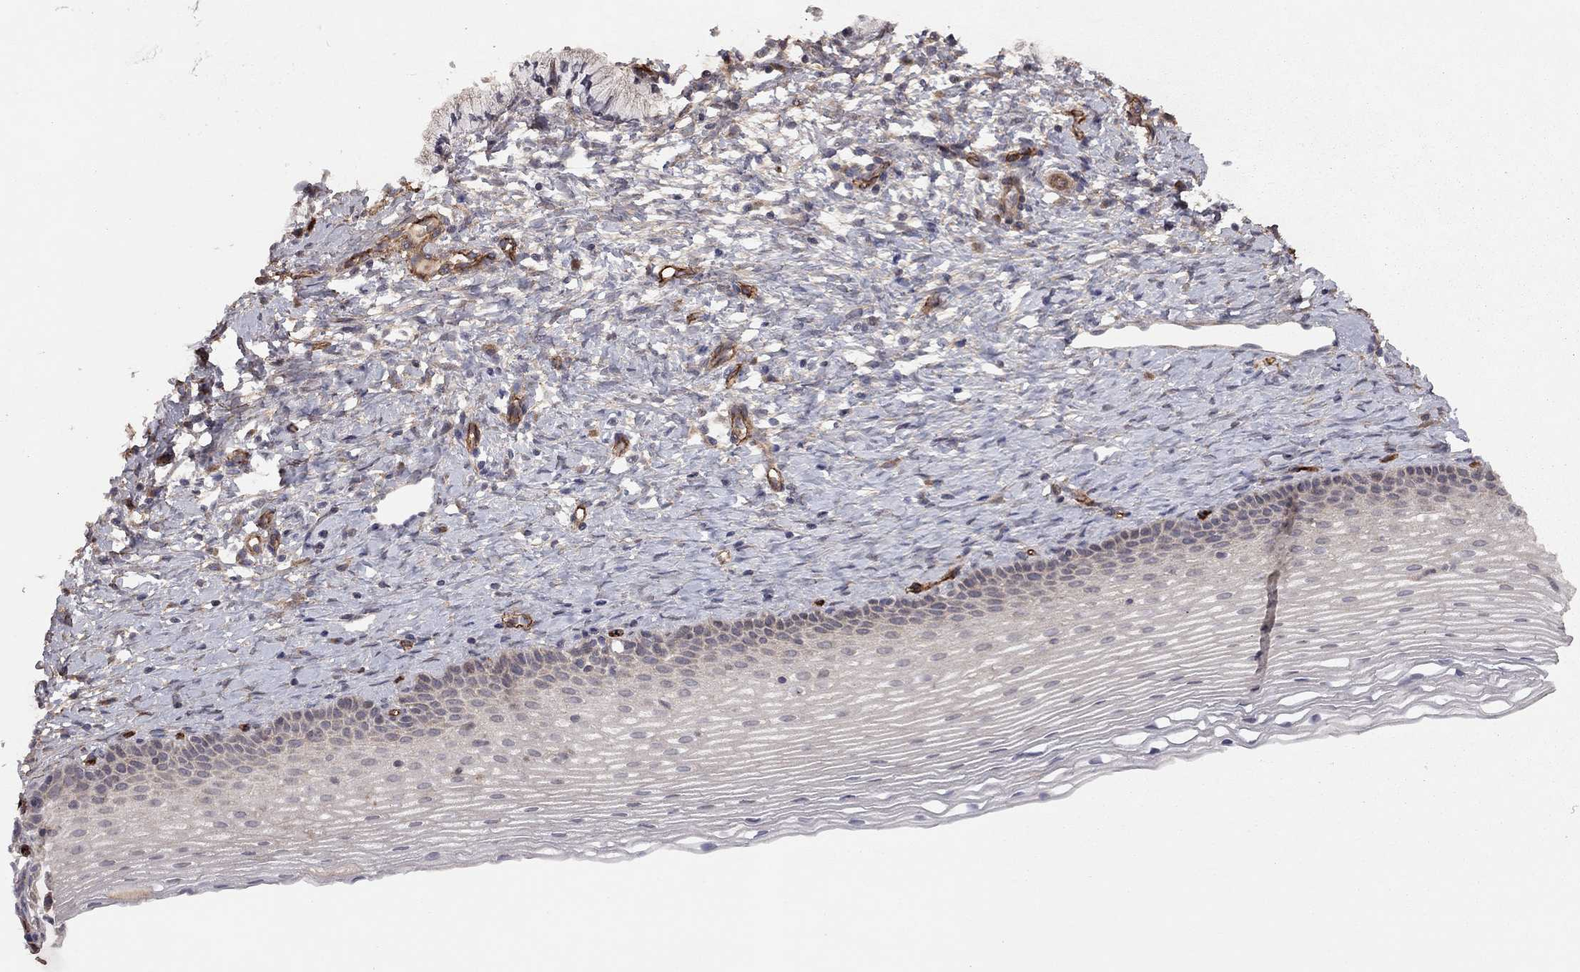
{"staining": {"intensity": "negative", "quantity": "none", "location": "none"}, "tissue": "cervix", "cell_type": "Glandular cells", "image_type": "normal", "snomed": [{"axis": "morphology", "description": "Normal tissue, NOS"}, {"axis": "topography", "description": "Cervix"}], "caption": "An image of cervix stained for a protein reveals no brown staining in glandular cells.", "gene": "EXOC3L2", "patient": {"sex": "female", "age": 39}}